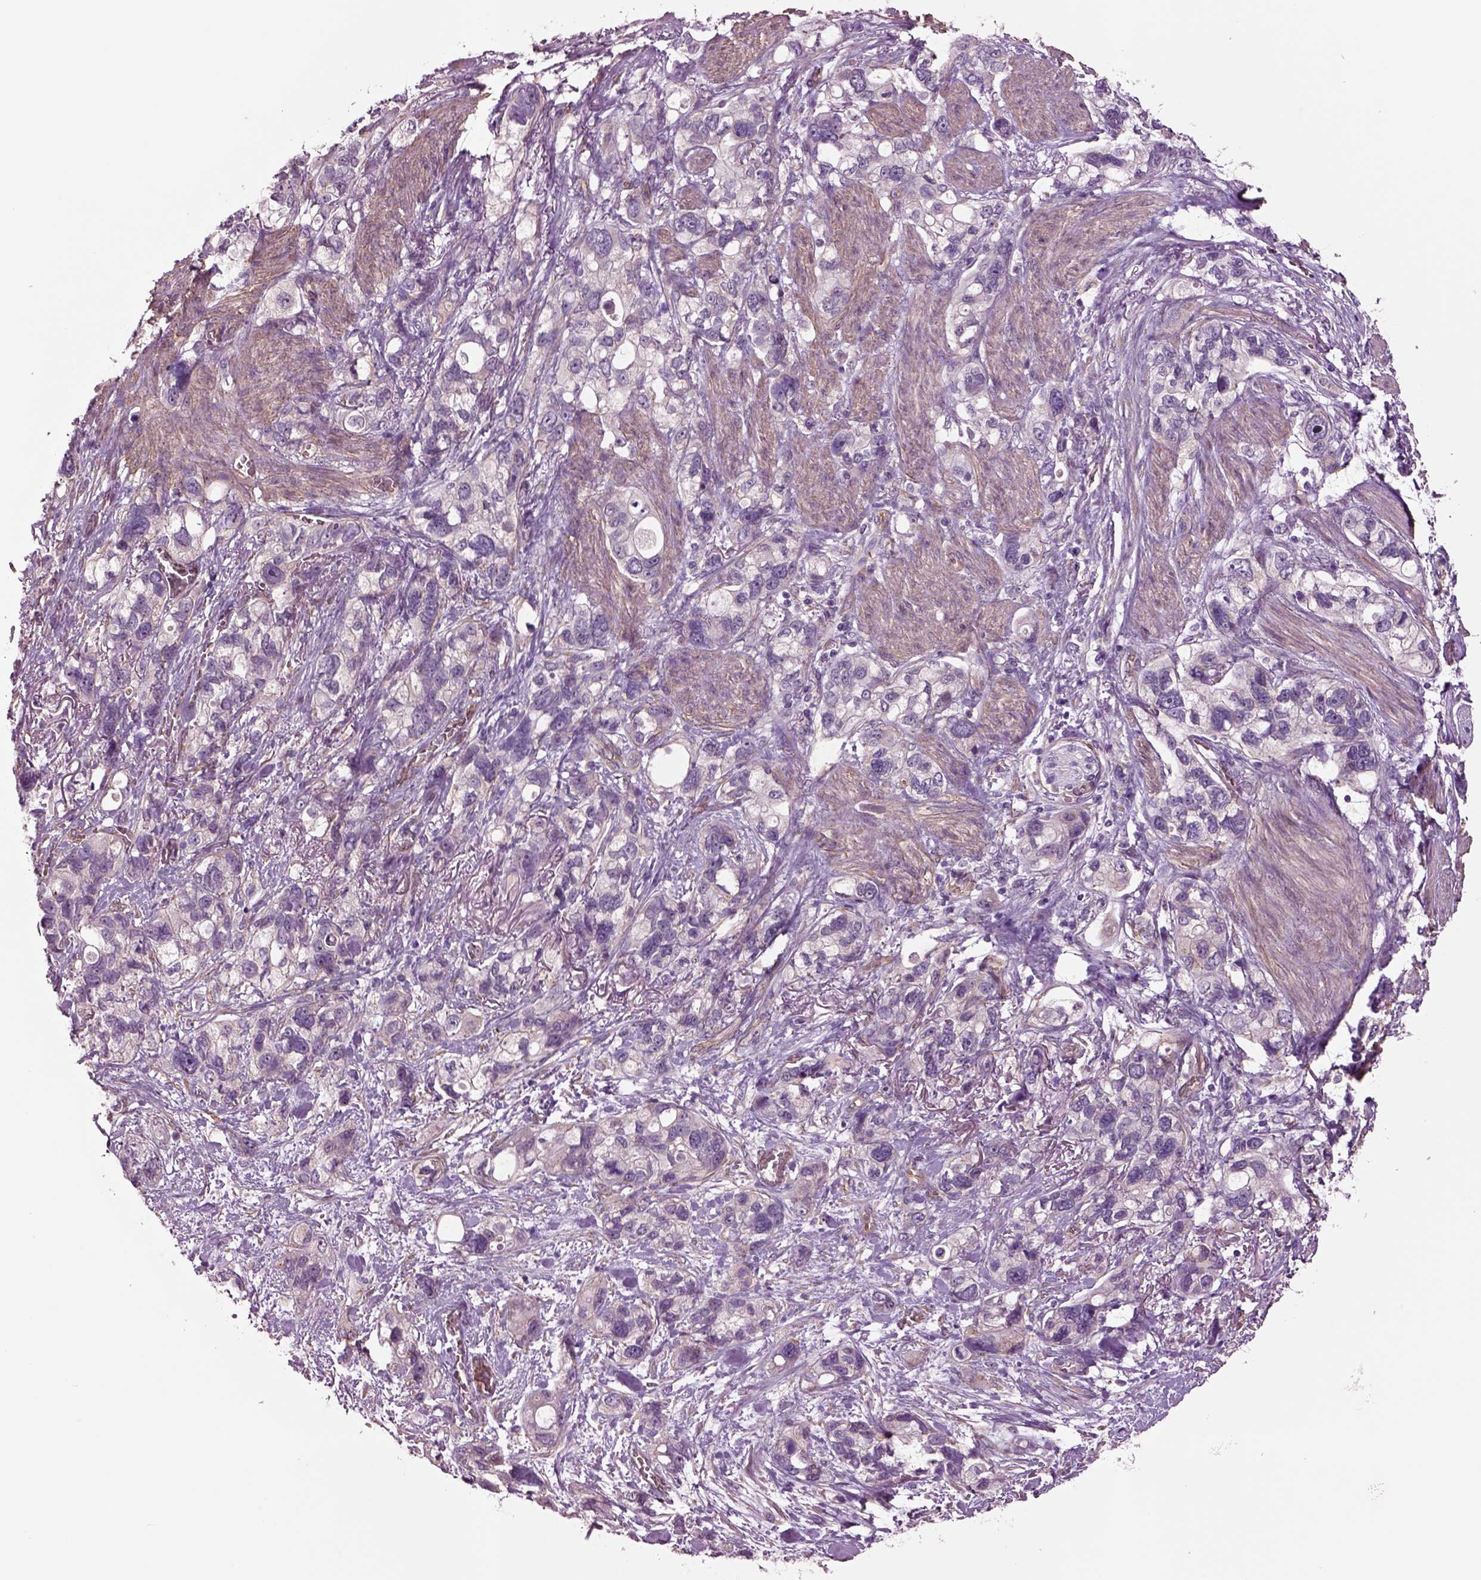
{"staining": {"intensity": "negative", "quantity": "none", "location": "none"}, "tissue": "stomach cancer", "cell_type": "Tumor cells", "image_type": "cancer", "snomed": [{"axis": "morphology", "description": "Adenocarcinoma, NOS"}, {"axis": "topography", "description": "Stomach, upper"}], "caption": "A high-resolution micrograph shows immunohistochemistry staining of stomach cancer, which demonstrates no significant staining in tumor cells.", "gene": "HTR1B", "patient": {"sex": "female", "age": 81}}